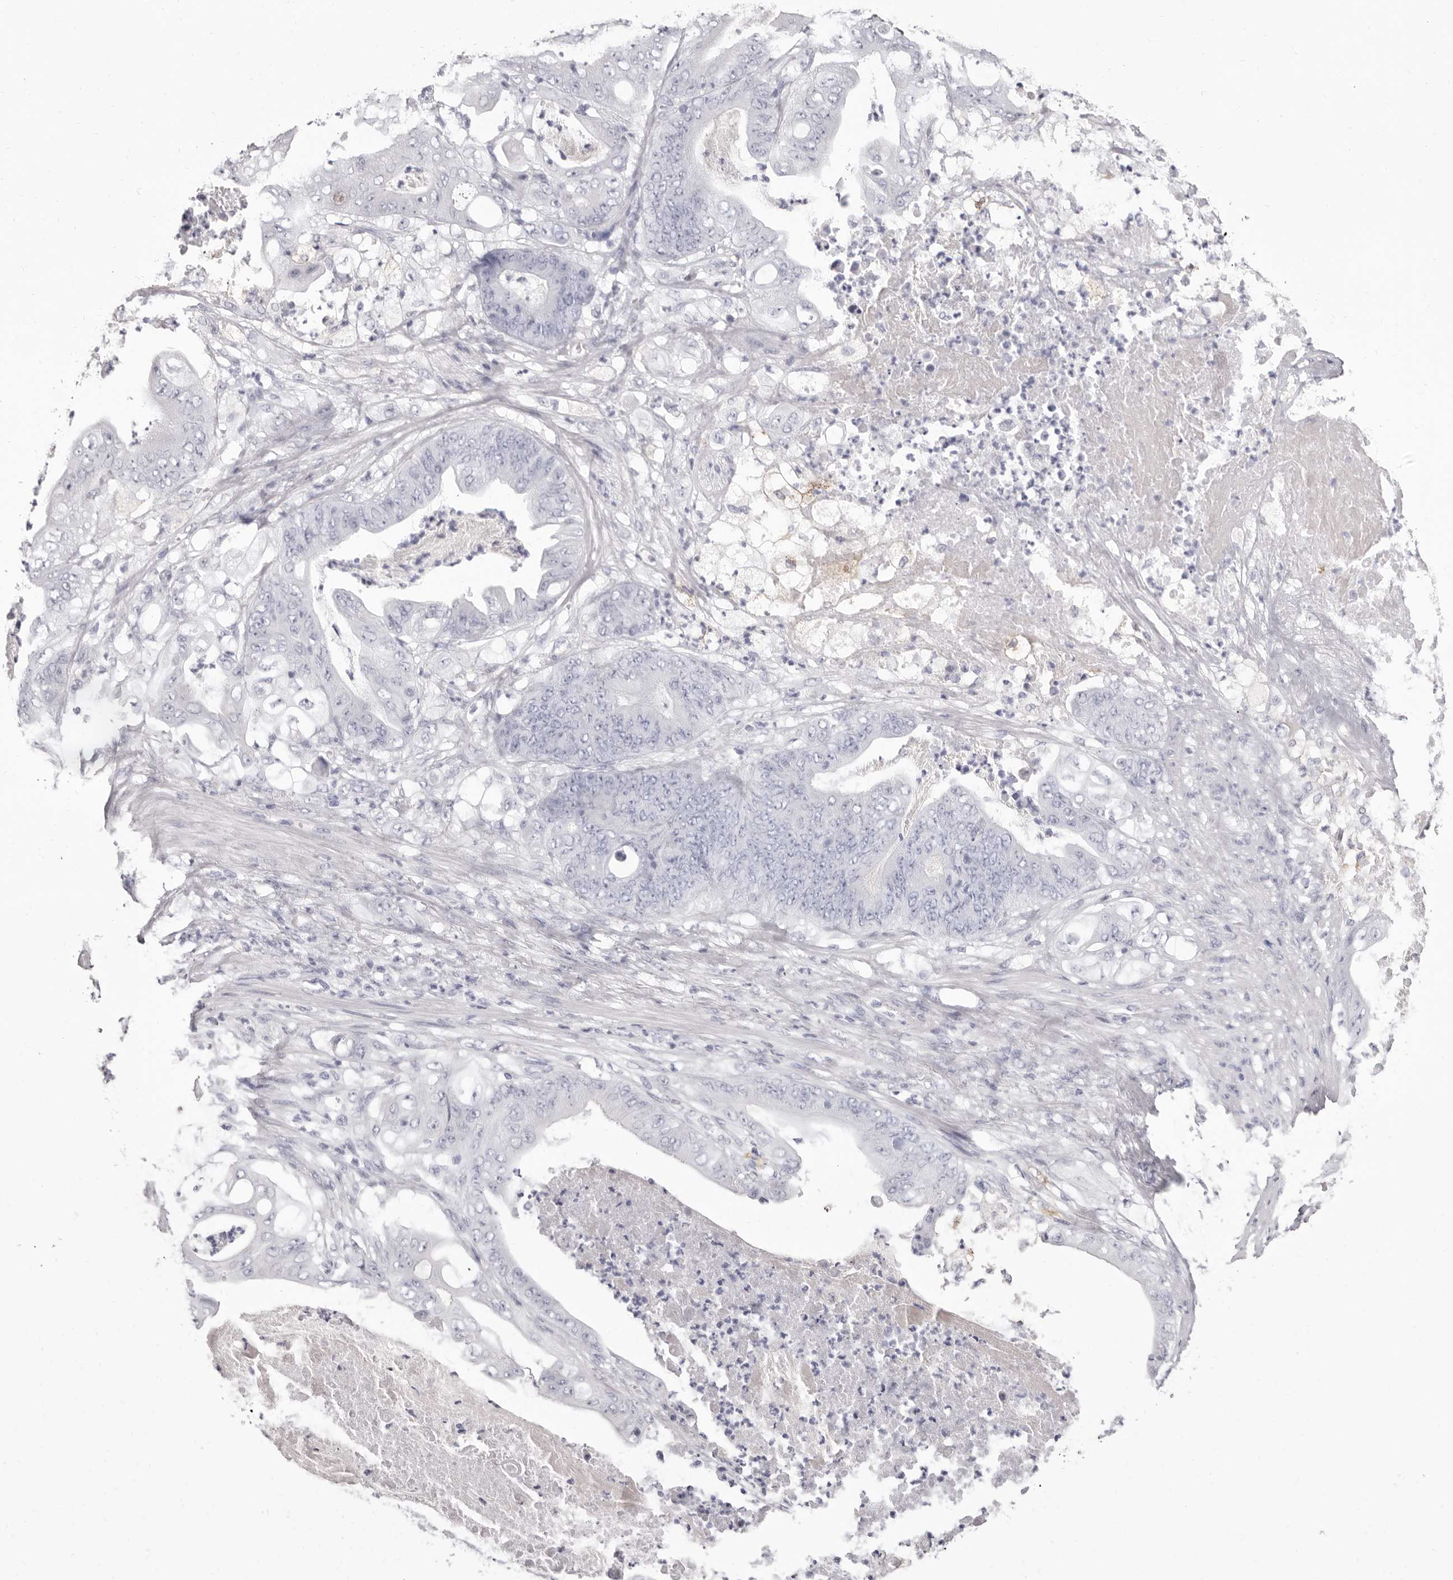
{"staining": {"intensity": "negative", "quantity": "none", "location": "none"}, "tissue": "stomach cancer", "cell_type": "Tumor cells", "image_type": "cancer", "snomed": [{"axis": "morphology", "description": "Adenocarcinoma, NOS"}, {"axis": "topography", "description": "Stomach"}], "caption": "Immunohistochemical staining of adenocarcinoma (stomach) shows no significant positivity in tumor cells.", "gene": "LPO", "patient": {"sex": "female", "age": 73}}